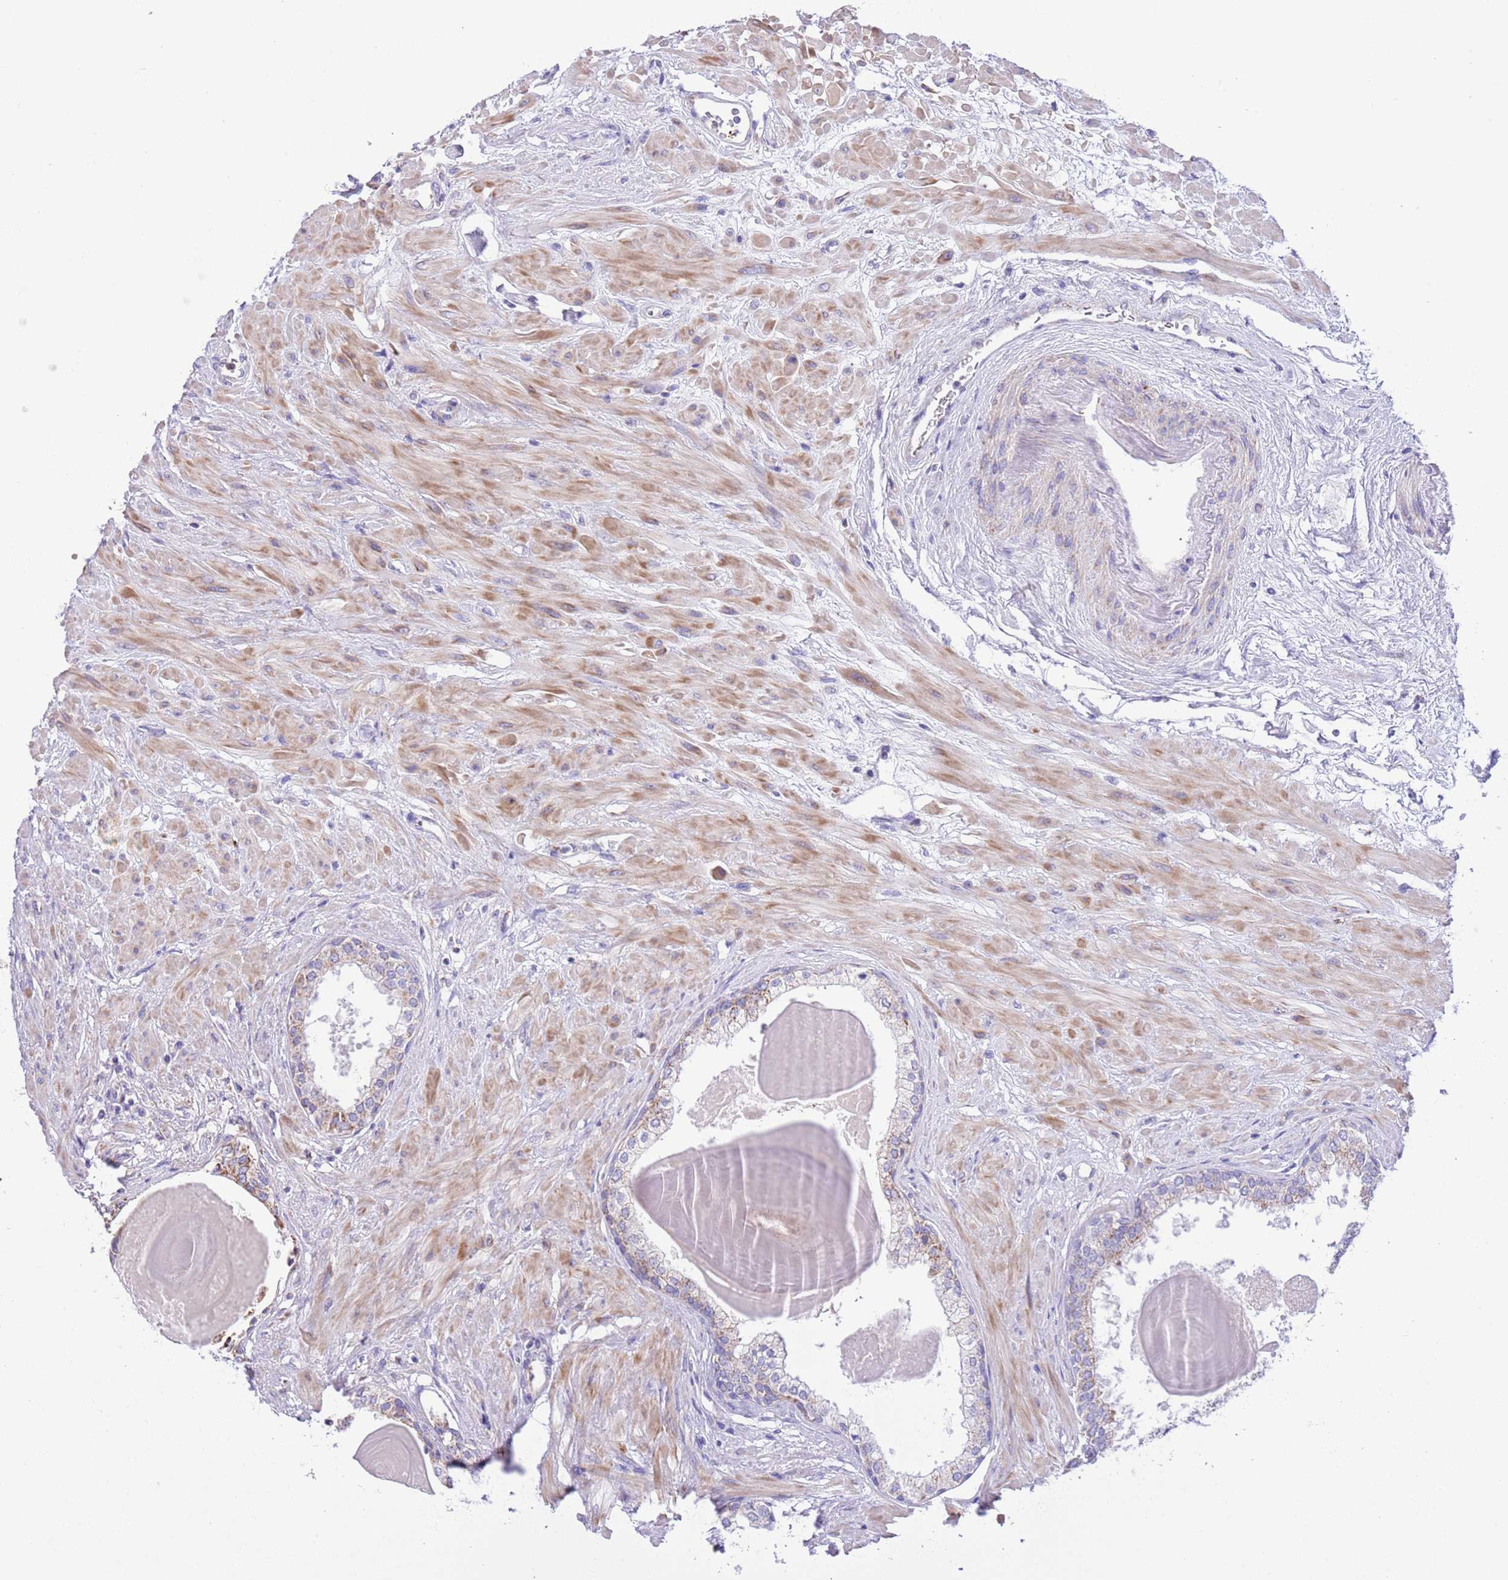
{"staining": {"intensity": "negative", "quantity": "none", "location": "none"}, "tissue": "prostate", "cell_type": "Glandular cells", "image_type": "normal", "snomed": [{"axis": "morphology", "description": "Normal tissue, NOS"}, {"axis": "topography", "description": "Prostate"}], "caption": "This image is of normal prostate stained with immunohistochemistry (IHC) to label a protein in brown with the nuclei are counter-stained blue. There is no expression in glandular cells. (Brightfield microscopy of DAB (3,3'-diaminobenzidine) IHC at high magnification).", "gene": "SS18L2", "patient": {"sex": "male", "age": 57}}